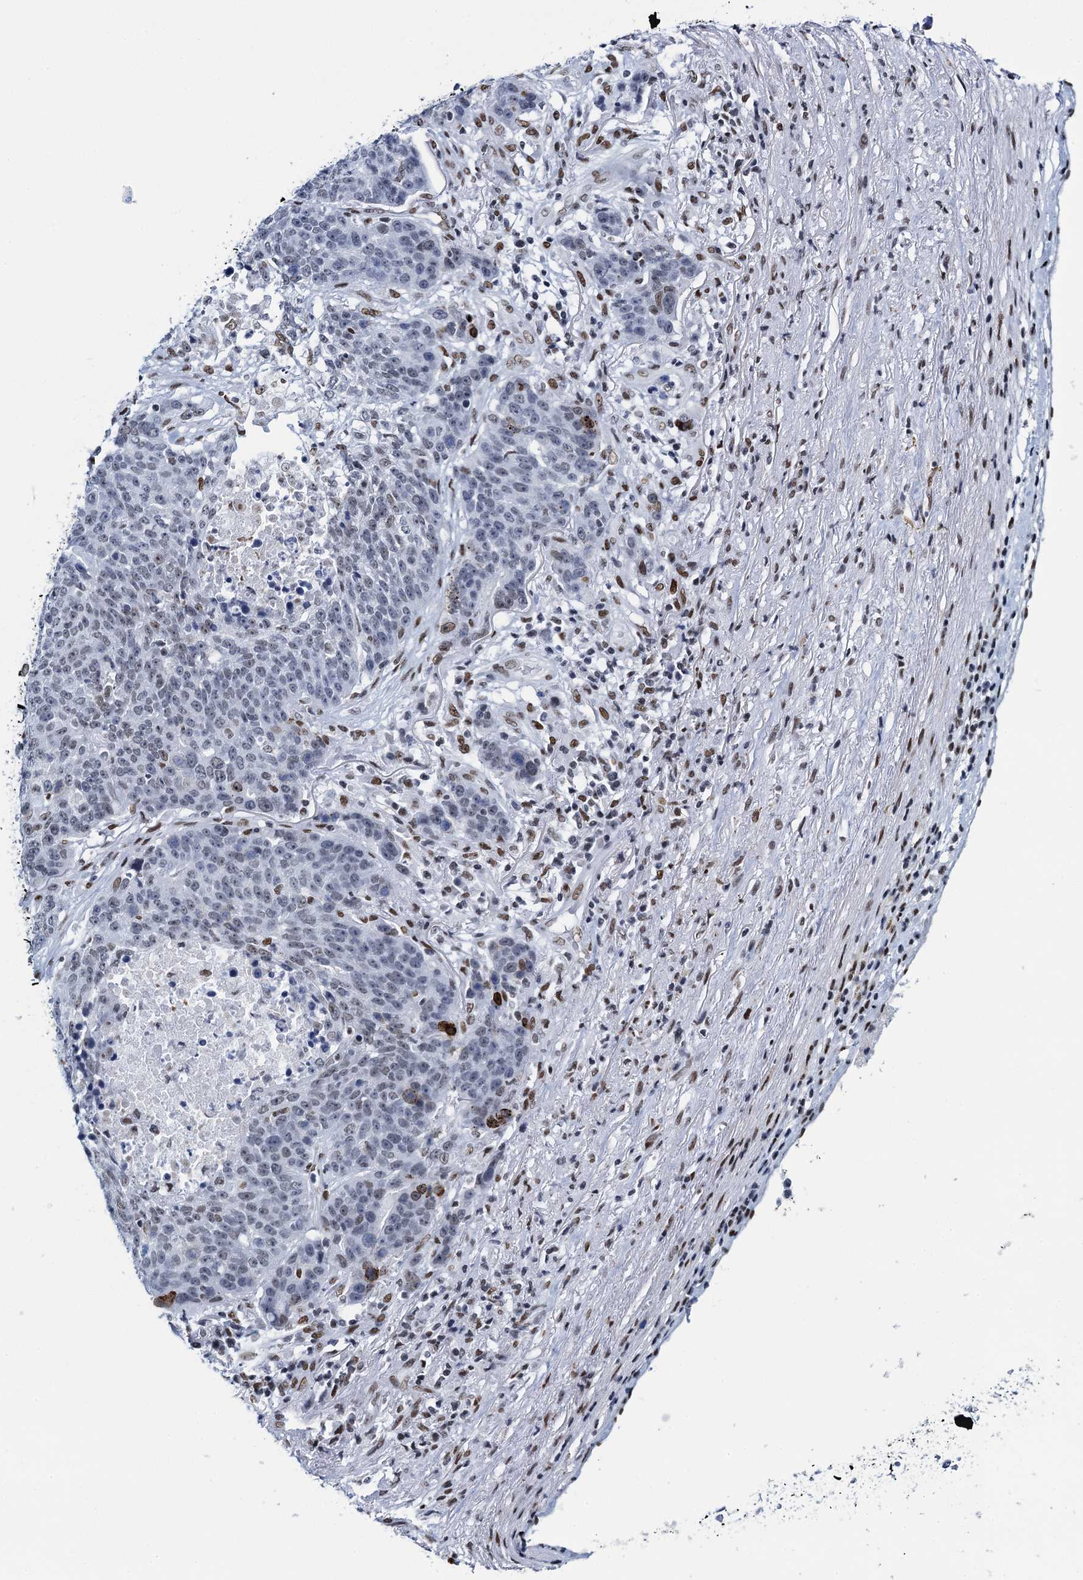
{"staining": {"intensity": "moderate", "quantity": "<25%", "location": "nuclear"}, "tissue": "lung cancer", "cell_type": "Tumor cells", "image_type": "cancer", "snomed": [{"axis": "morphology", "description": "Normal tissue, NOS"}, {"axis": "morphology", "description": "Squamous cell carcinoma, NOS"}, {"axis": "topography", "description": "Lymph node"}, {"axis": "topography", "description": "Lung"}], "caption": "Immunohistochemistry (IHC) micrograph of human squamous cell carcinoma (lung) stained for a protein (brown), which reveals low levels of moderate nuclear positivity in approximately <25% of tumor cells.", "gene": "HNRNPUL2", "patient": {"sex": "male", "age": 66}}